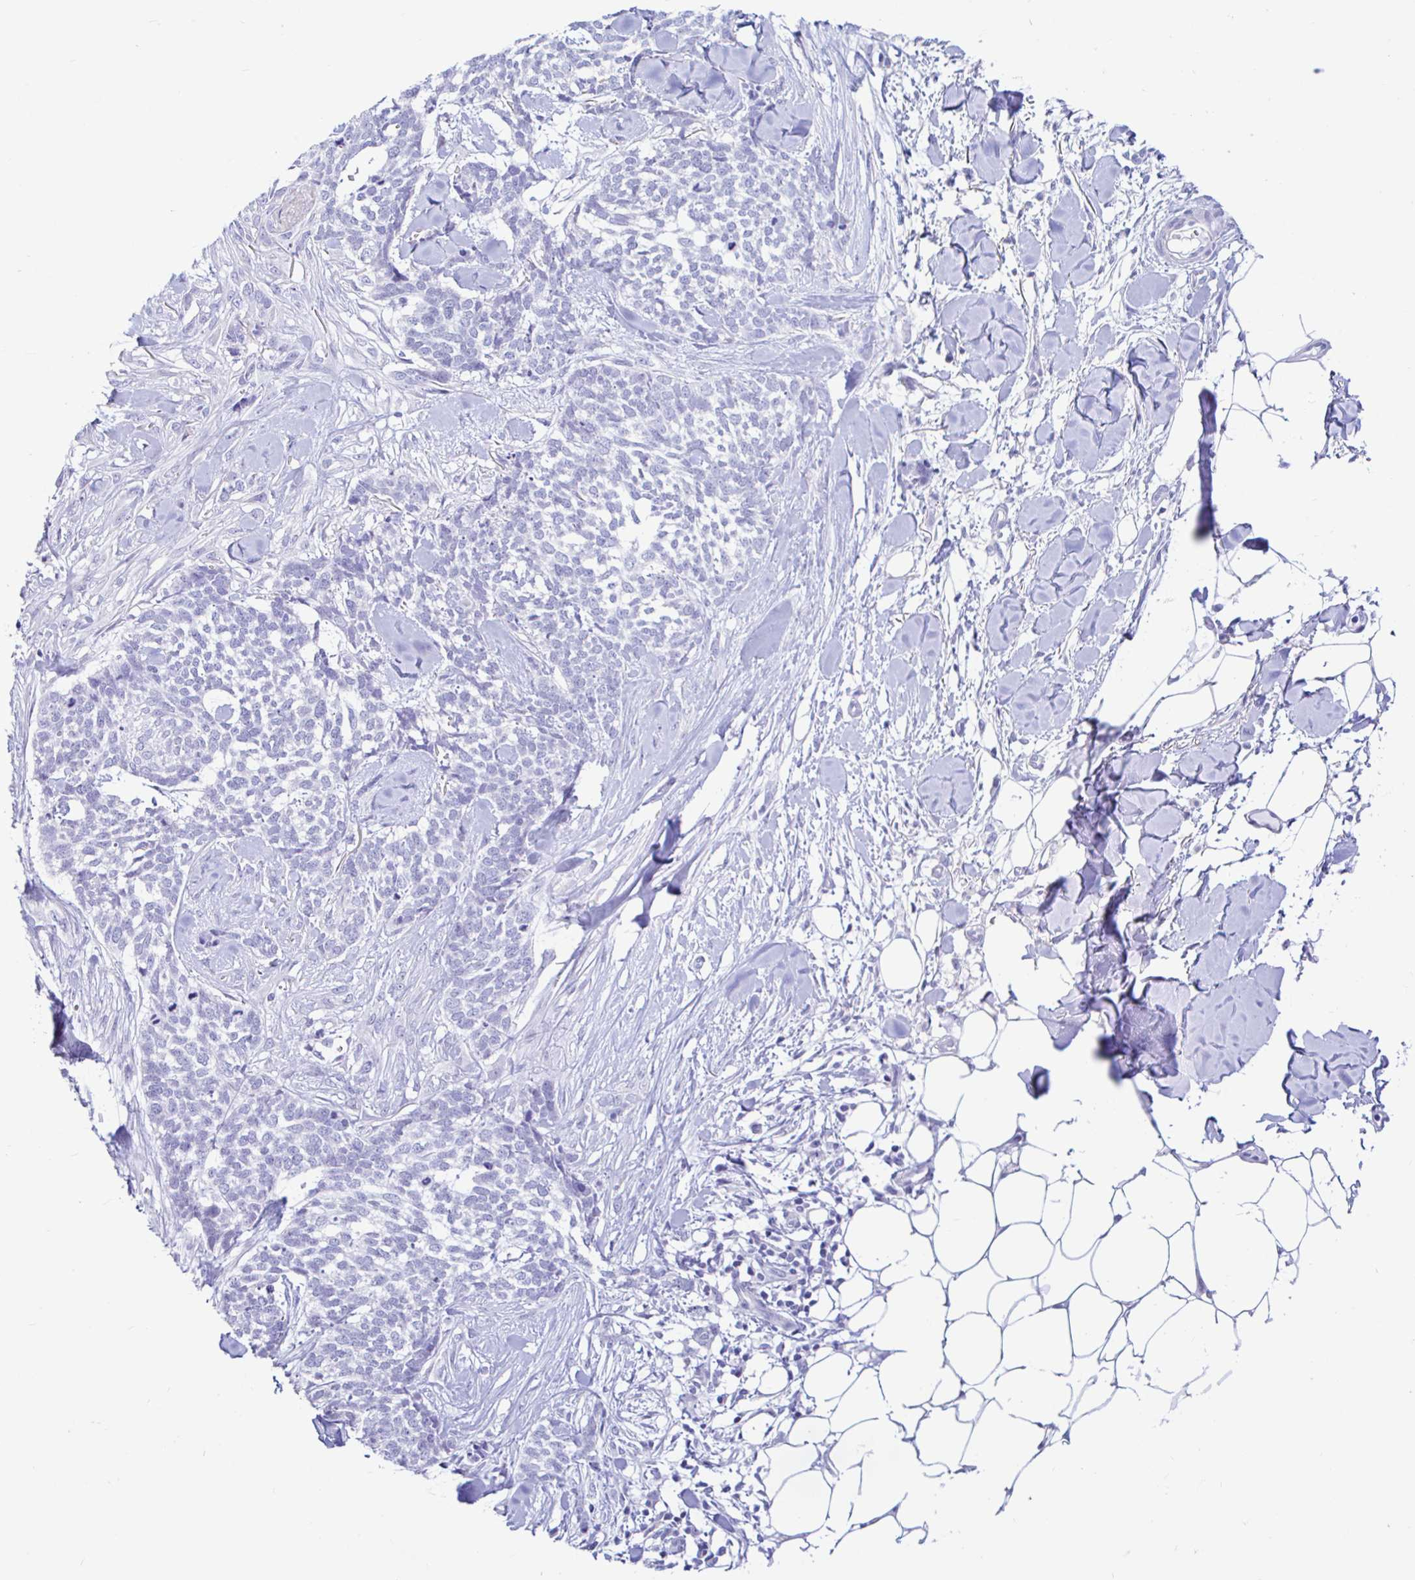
{"staining": {"intensity": "negative", "quantity": "none", "location": "none"}, "tissue": "skin cancer", "cell_type": "Tumor cells", "image_type": "cancer", "snomed": [{"axis": "morphology", "description": "Basal cell carcinoma"}, {"axis": "topography", "description": "Skin"}], "caption": "Tumor cells show no significant protein staining in skin cancer.", "gene": "NBPF3", "patient": {"sex": "female", "age": 59}}